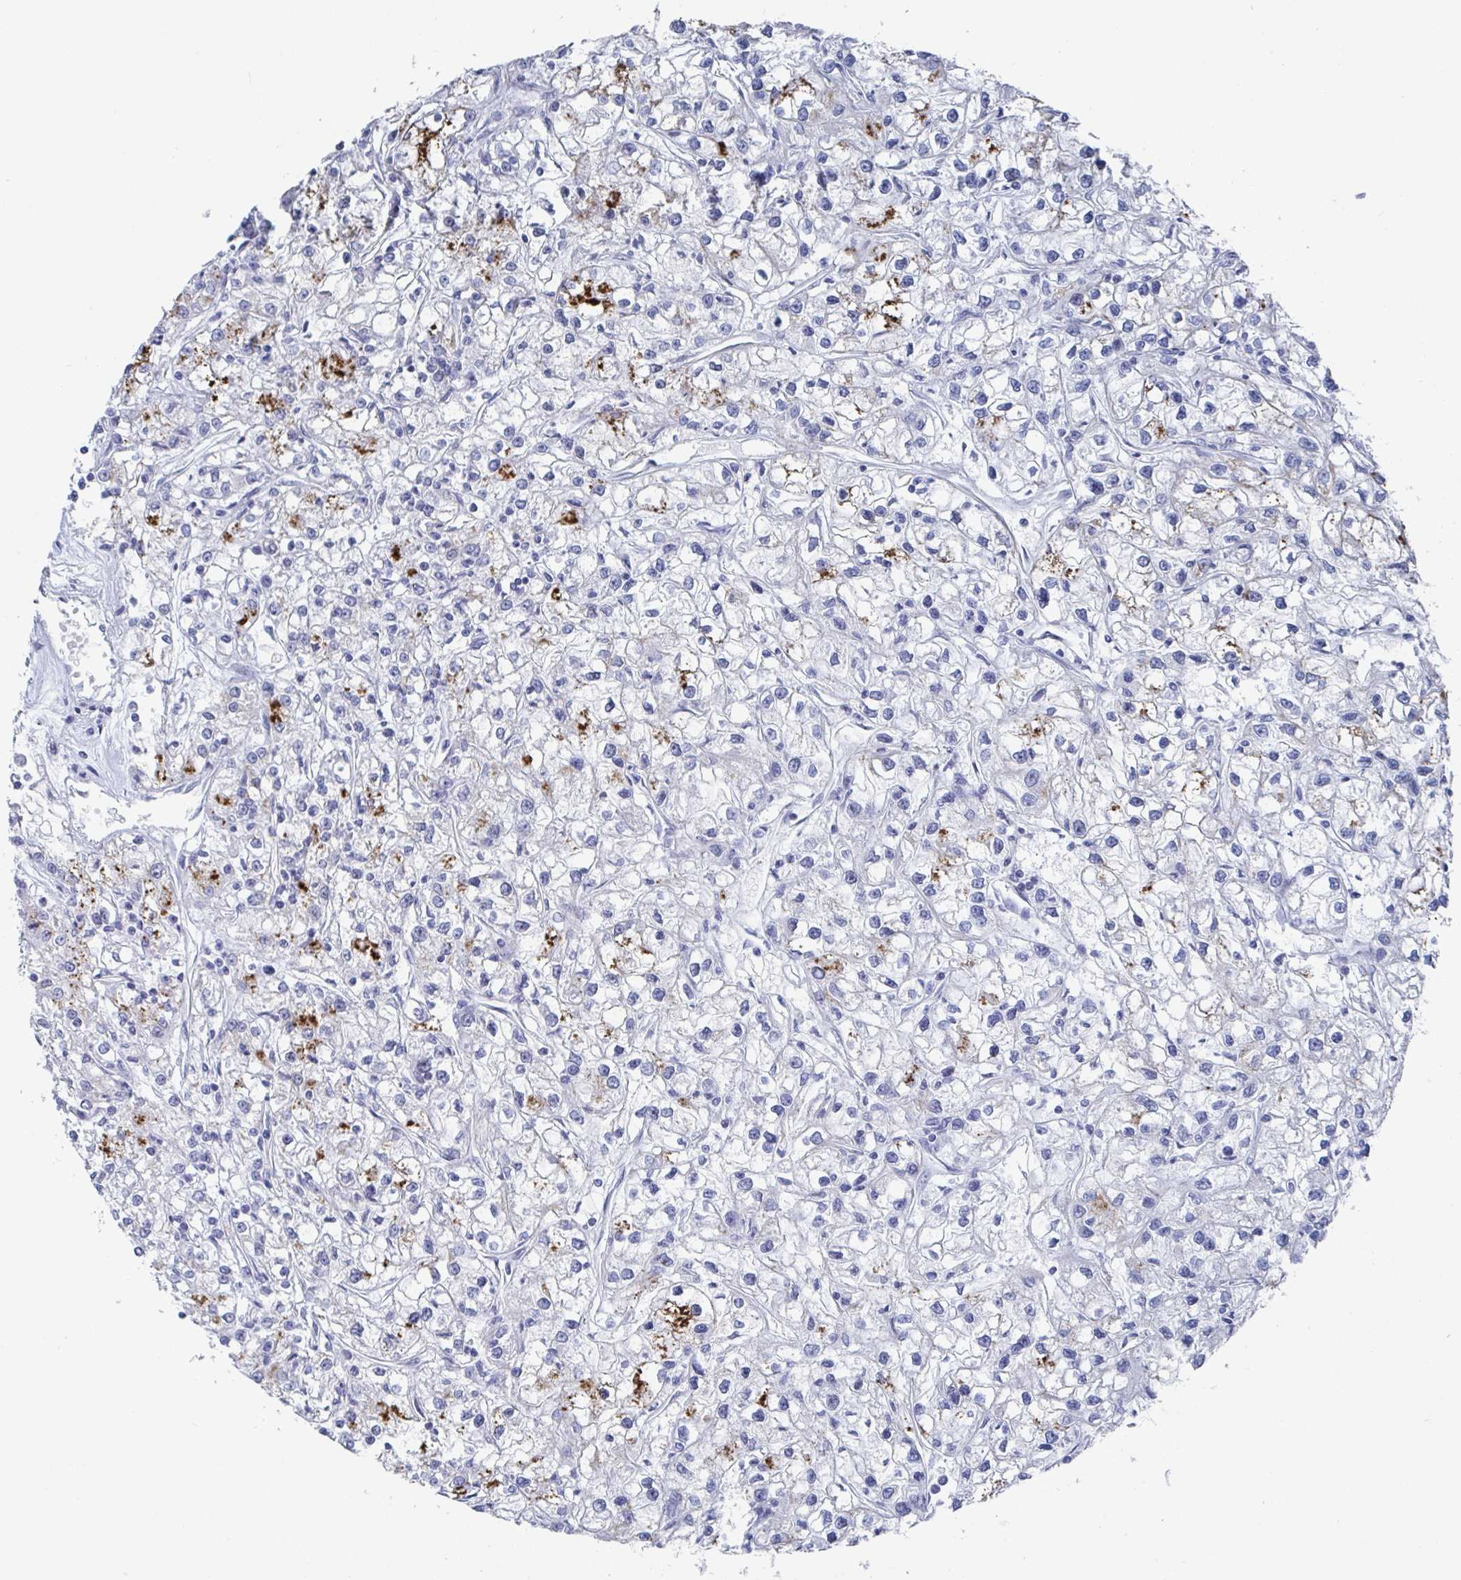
{"staining": {"intensity": "moderate", "quantity": "<25%", "location": "cytoplasmic/membranous"}, "tissue": "renal cancer", "cell_type": "Tumor cells", "image_type": "cancer", "snomed": [{"axis": "morphology", "description": "Adenocarcinoma, NOS"}, {"axis": "topography", "description": "Kidney"}], "caption": "An image showing moderate cytoplasmic/membranous staining in about <25% of tumor cells in adenocarcinoma (renal), as visualized by brown immunohistochemical staining.", "gene": "CAMKV", "patient": {"sex": "female", "age": 59}}